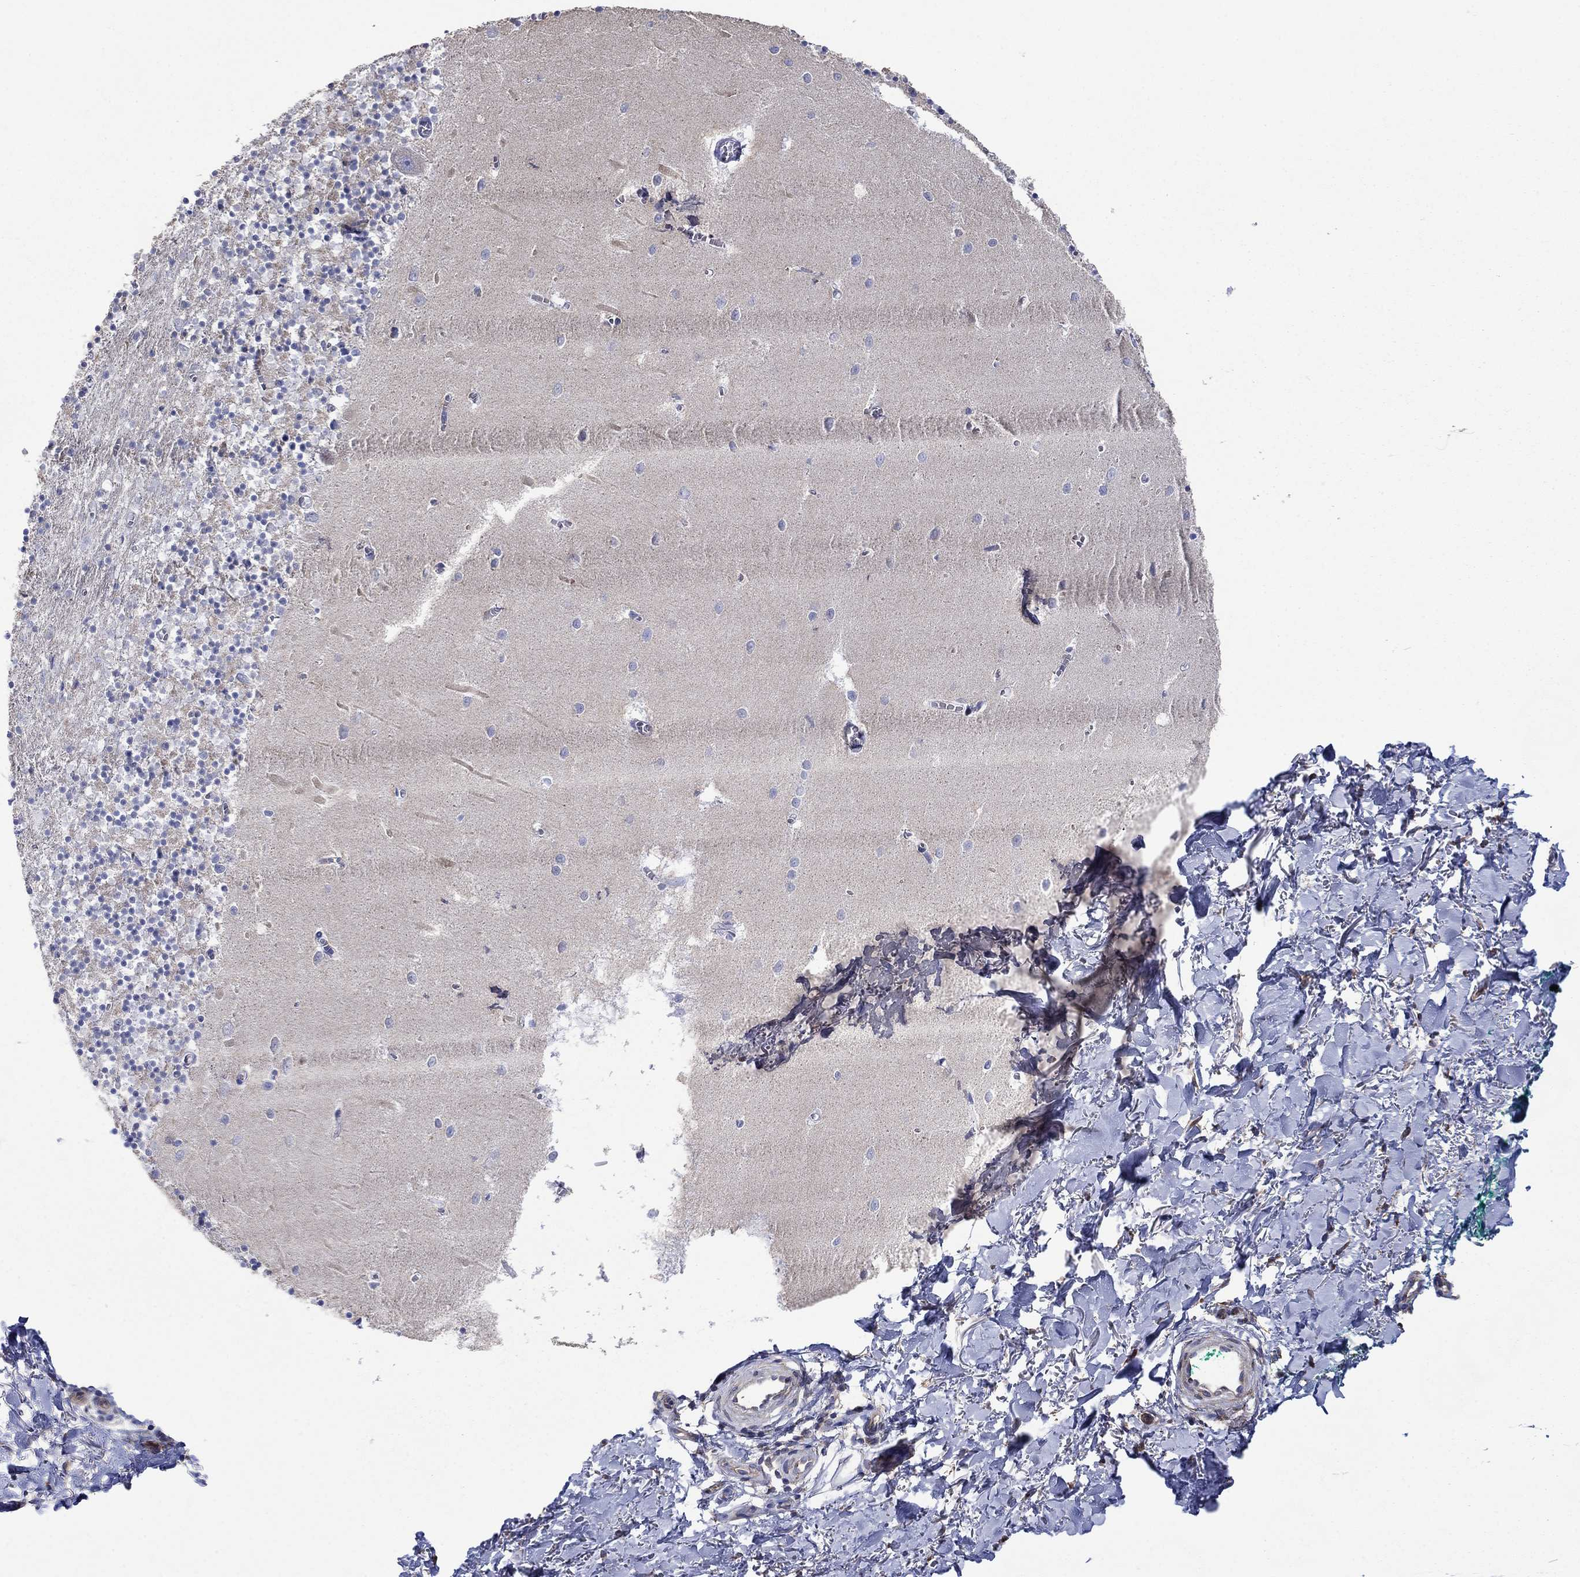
{"staining": {"intensity": "negative", "quantity": "none", "location": "none"}, "tissue": "cerebellum", "cell_type": "Cells in granular layer", "image_type": "normal", "snomed": [{"axis": "morphology", "description": "Normal tissue, NOS"}, {"axis": "topography", "description": "Cerebellum"}], "caption": "This is a histopathology image of immunohistochemistry (IHC) staining of normal cerebellum, which shows no positivity in cells in granular layer.", "gene": "TPRN", "patient": {"sex": "female", "age": 64}}